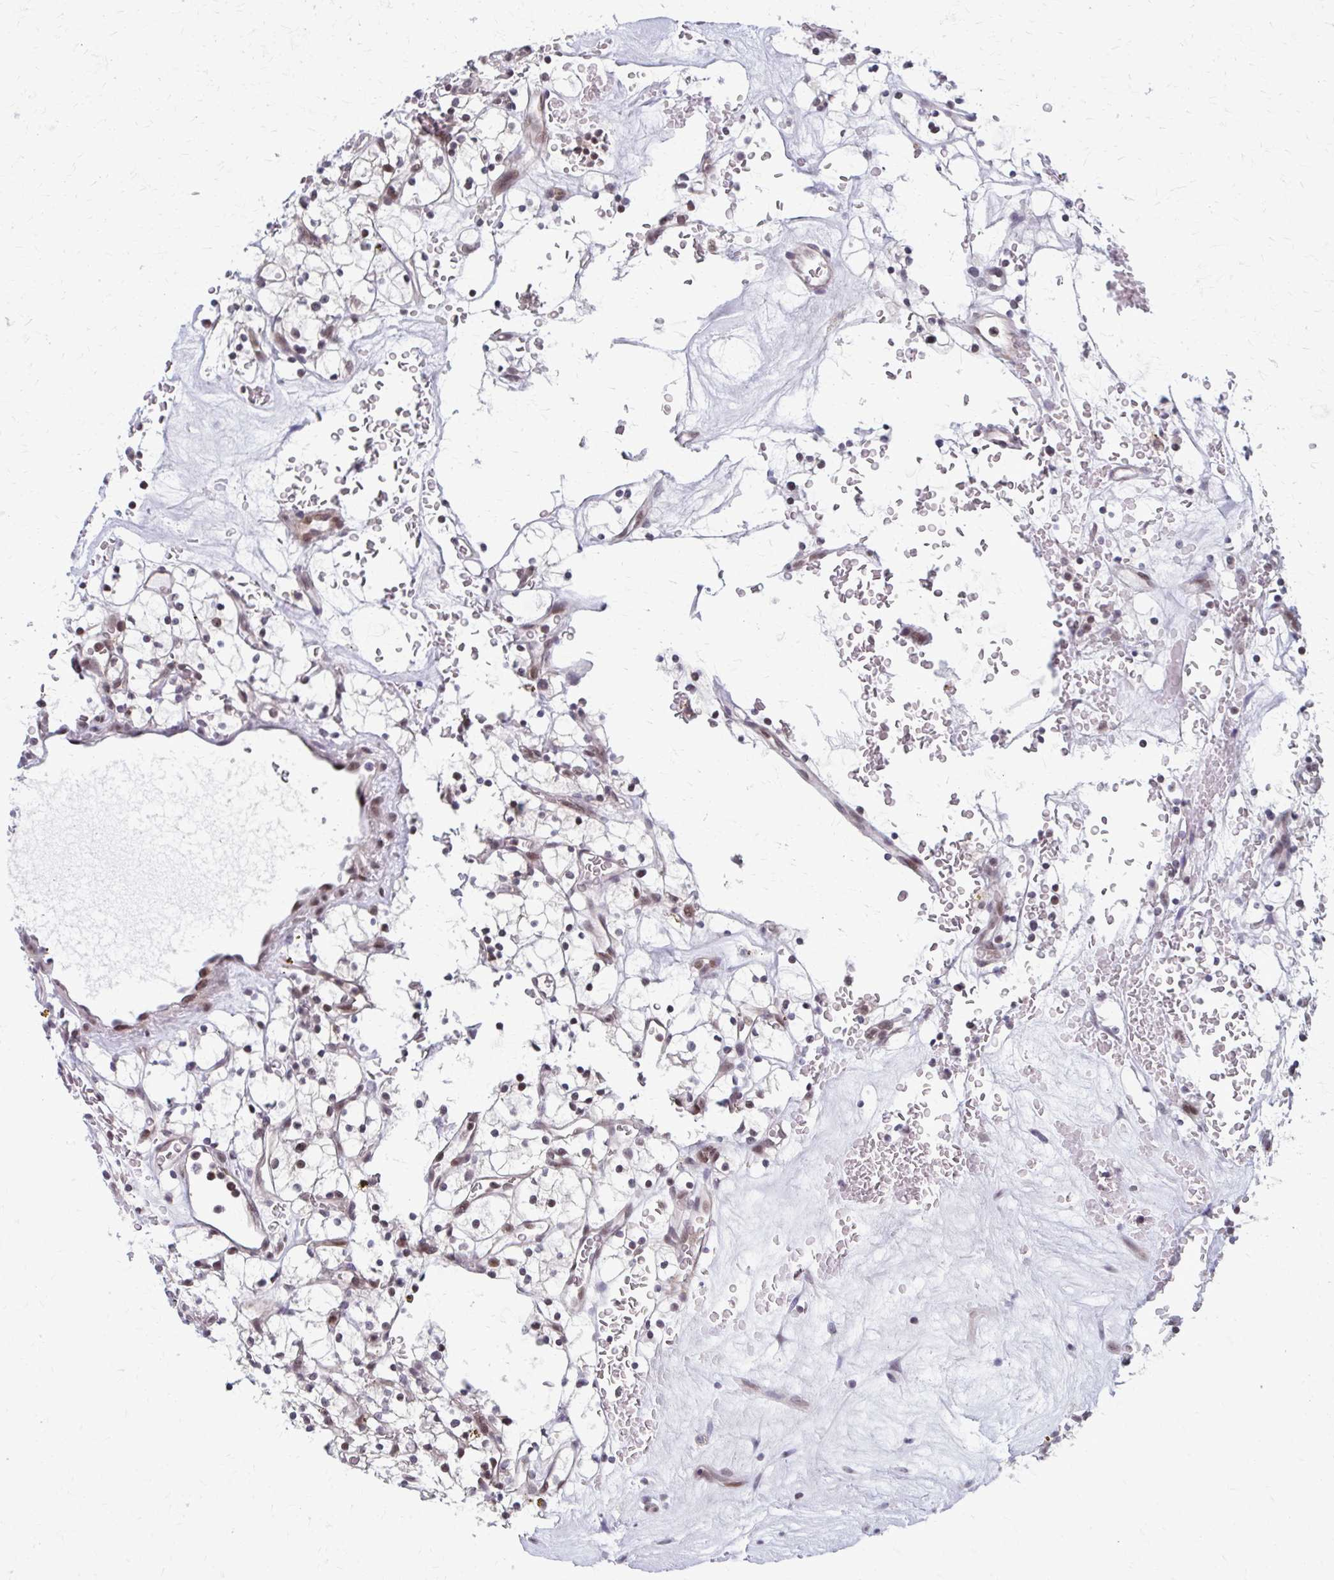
{"staining": {"intensity": "weak", "quantity": "<25%", "location": "nuclear"}, "tissue": "renal cancer", "cell_type": "Tumor cells", "image_type": "cancer", "snomed": [{"axis": "morphology", "description": "Adenocarcinoma, NOS"}, {"axis": "topography", "description": "Kidney"}], "caption": "DAB immunohistochemical staining of renal cancer exhibits no significant positivity in tumor cells. The staining was performed using DAB (3,3'-diaminobenzidine) to visualize the protein expression in brown, while the nuclei were stained in blue with hematoxylin (Magnification: 20x).", "gene": "SETBP1", "patient": {"sex": "female", "age": 64}}